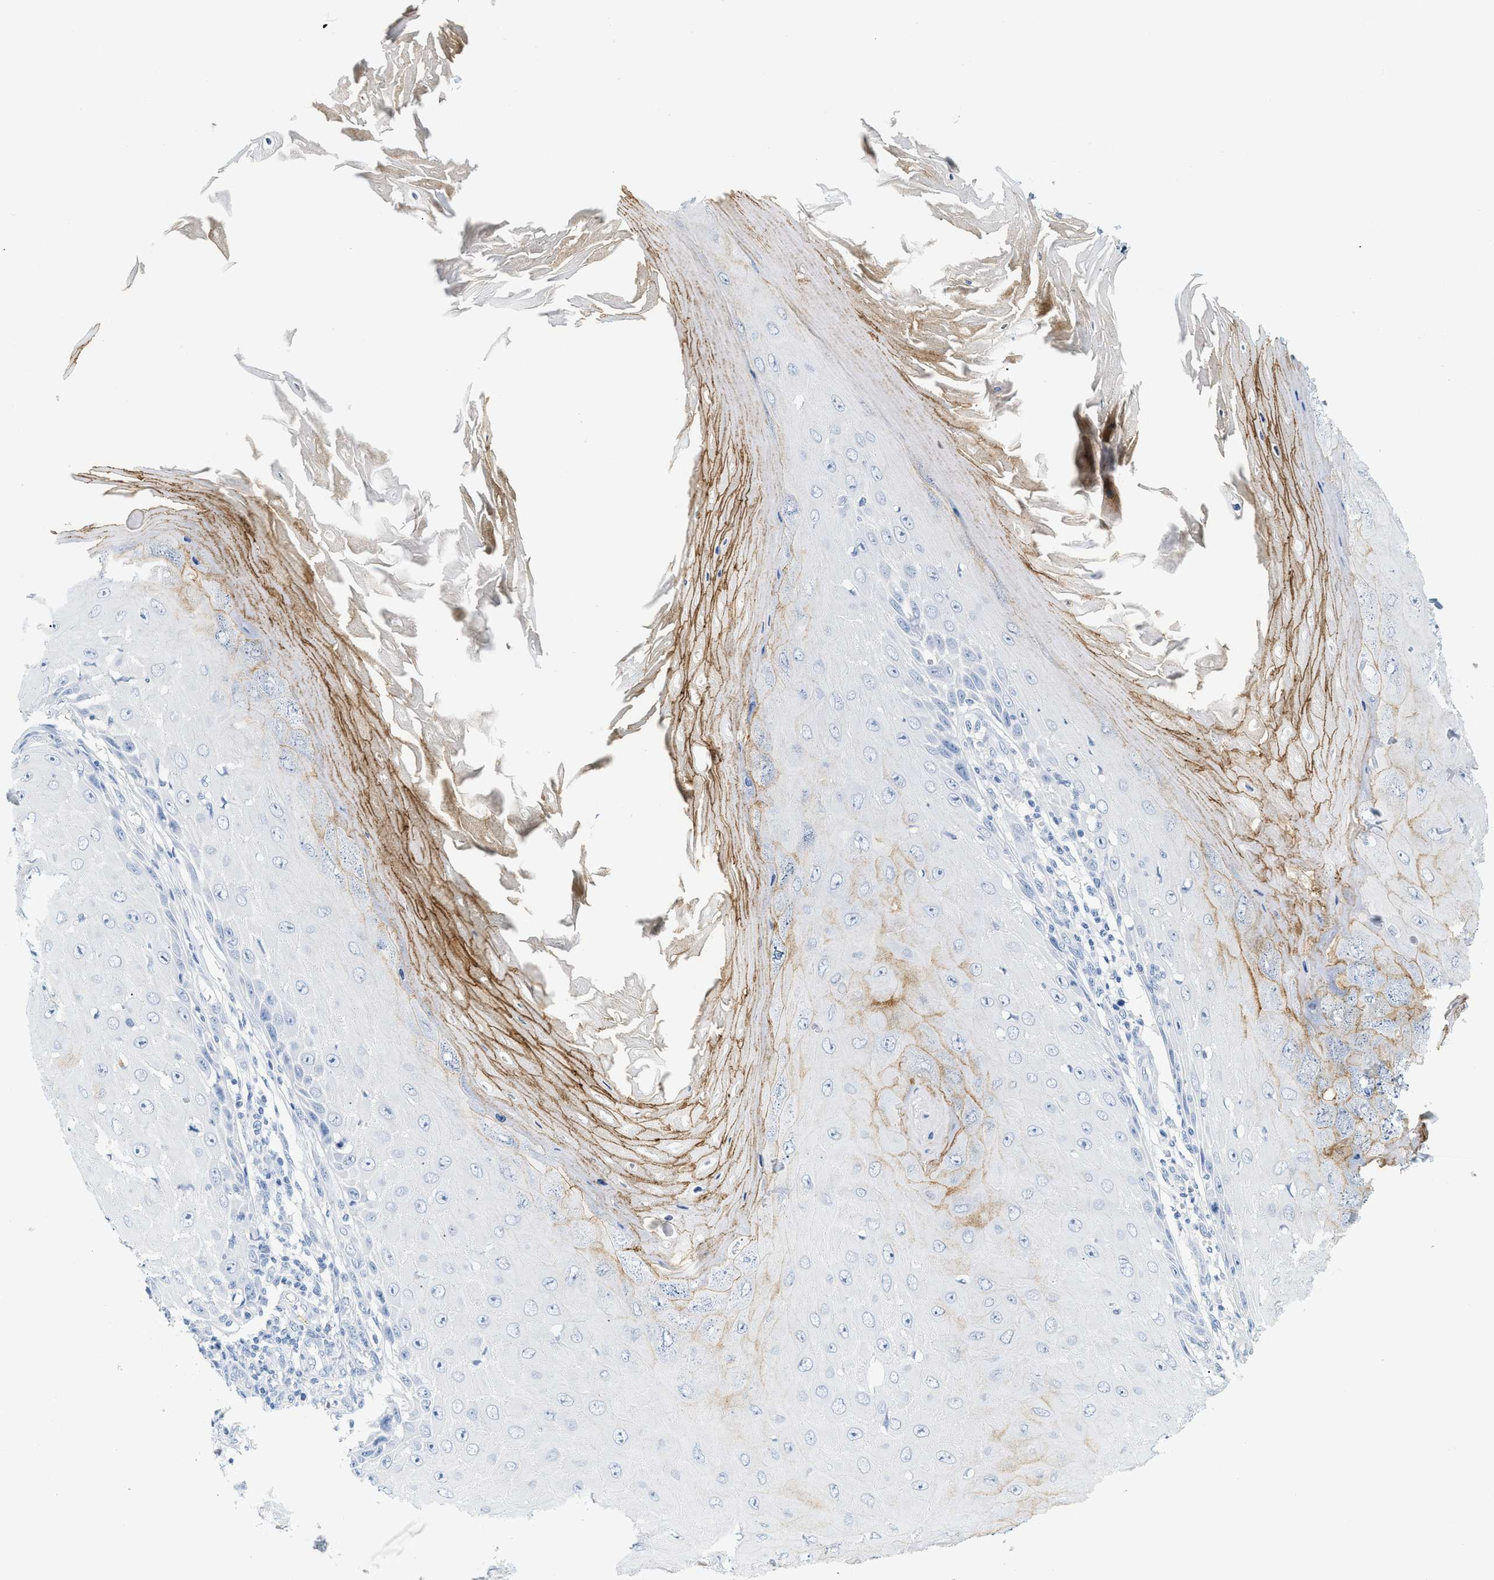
{"staining": {"intensity": "negative", "quantity": "none", "location": "none"}, "tissue": "skin cancer", "cell_type": "Tumor cells", "image_type": "cancer", "snomed": [{"axis": "morphology", "description": "Squamous cell carcinoma, NOS"}, {"axis": "topography", "description": "Skin"}], "caption": "Protein analysis of skin cancer (squamous cell carcinoma) reveals no significant staining in tumor cells.", "gene": "LCN2", "patient": {"sex": "female", "age": 73}}